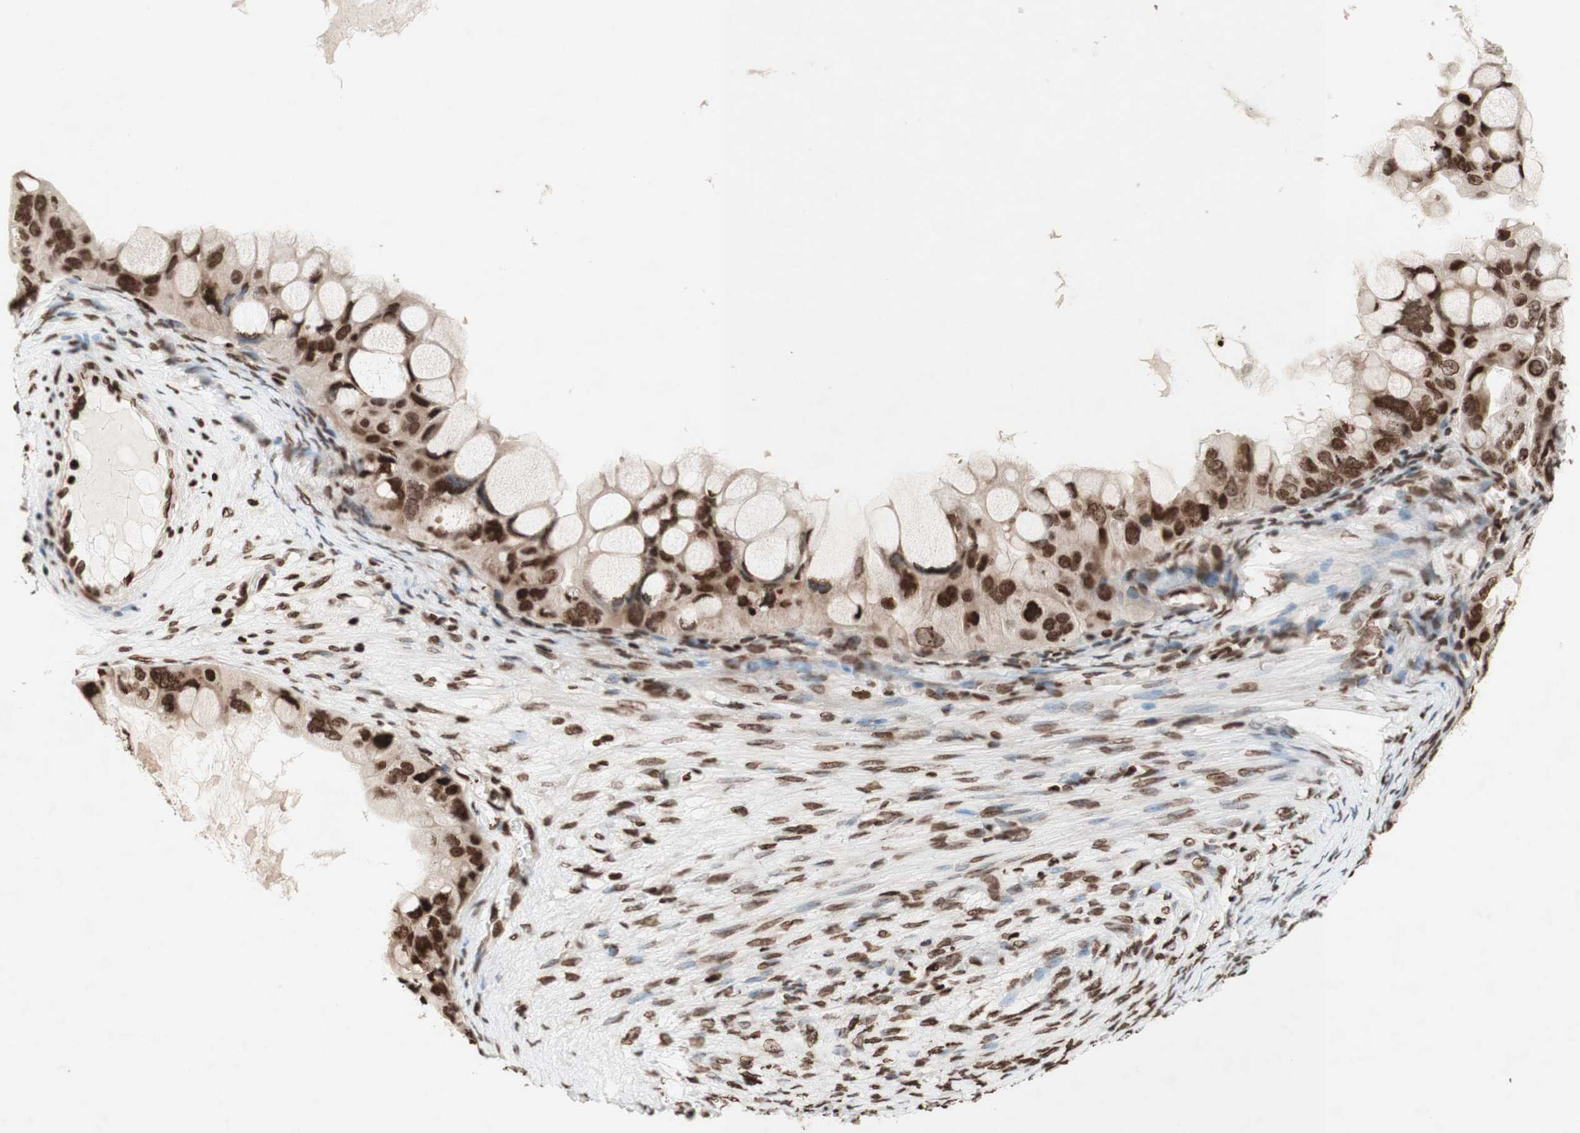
{"staining": {"intensity": "moderate", "quantity": ">75%", "location": "nuclear"}, "tissue": "ovarian cancer", "cell_type": "Tumor cells", "image_type": "cancer", "snomed": [{"axis": "morphology", "description": "Cystadenocarcinoma, mucinous, NOS"}, {"axis": "topography", "description": "Ovary"}], "caption": "IHC of human mucinous cystadenocarcinoma (ovarian) exhibits medium levels of moderate nuclear staining in about >75% of tumor cells.", "gene": "NCOA3", "patient": {"sex": "female", "age": 80}}